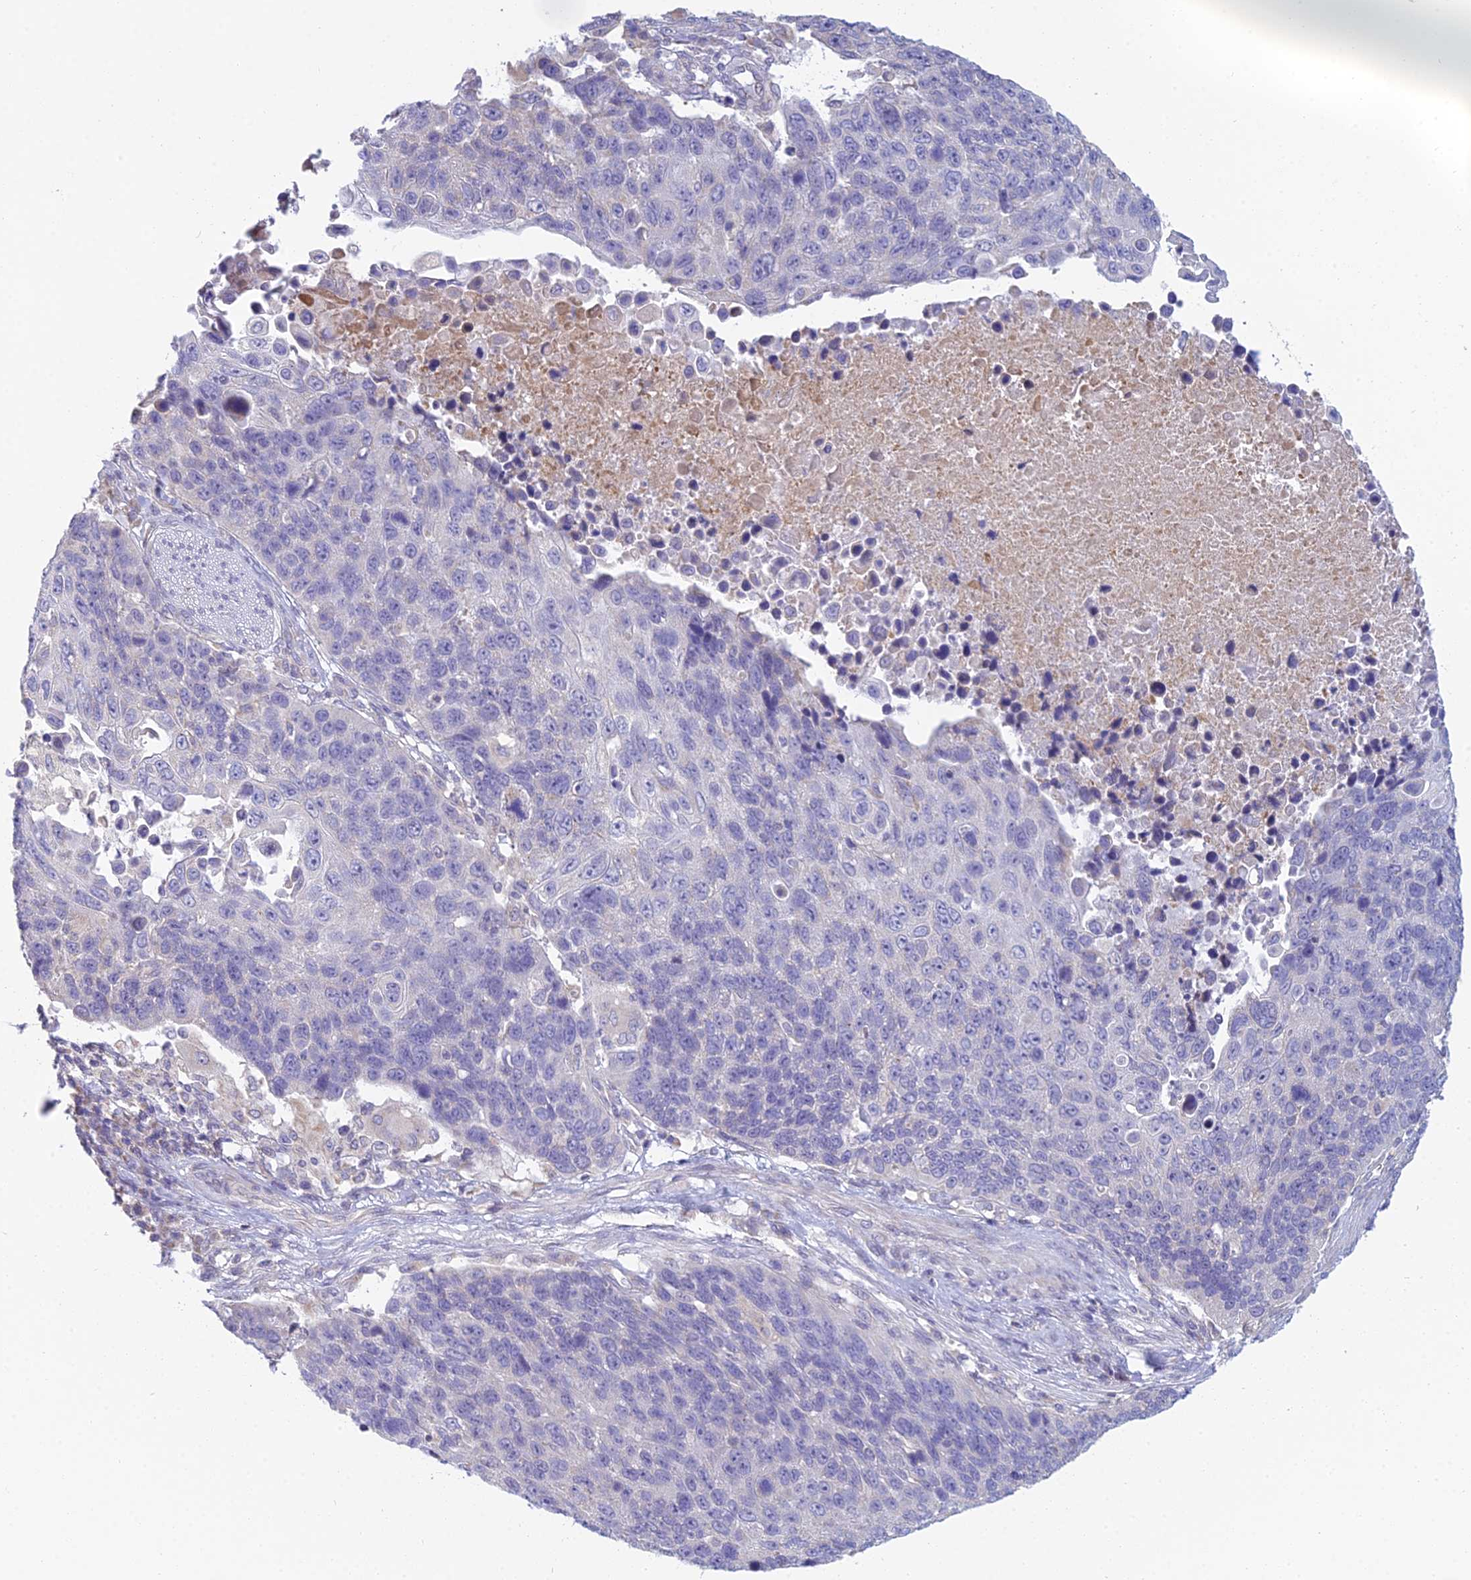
{"staining": {"intensity": "negative", "quantity": "none", "location": "none"}, "tissue": "lung cancer", "cell_type": "Tumor cells", "image_type": "cancer", "snomed": [{"axis": "morphology", "description": "Normal tissue, NOS"}, {"axis": "morphology", "description": "Squamous cell carcinoma, NOS"}, {"axis": "topography", "description": "Lymph node"}, {"axis": "topography", "description": "Lung"}], "caption": "Tumor cells show no significant protein positivity in lung cancer.", "gene": "CFAP206", "patient": {"sex": "male", "age": 66}}